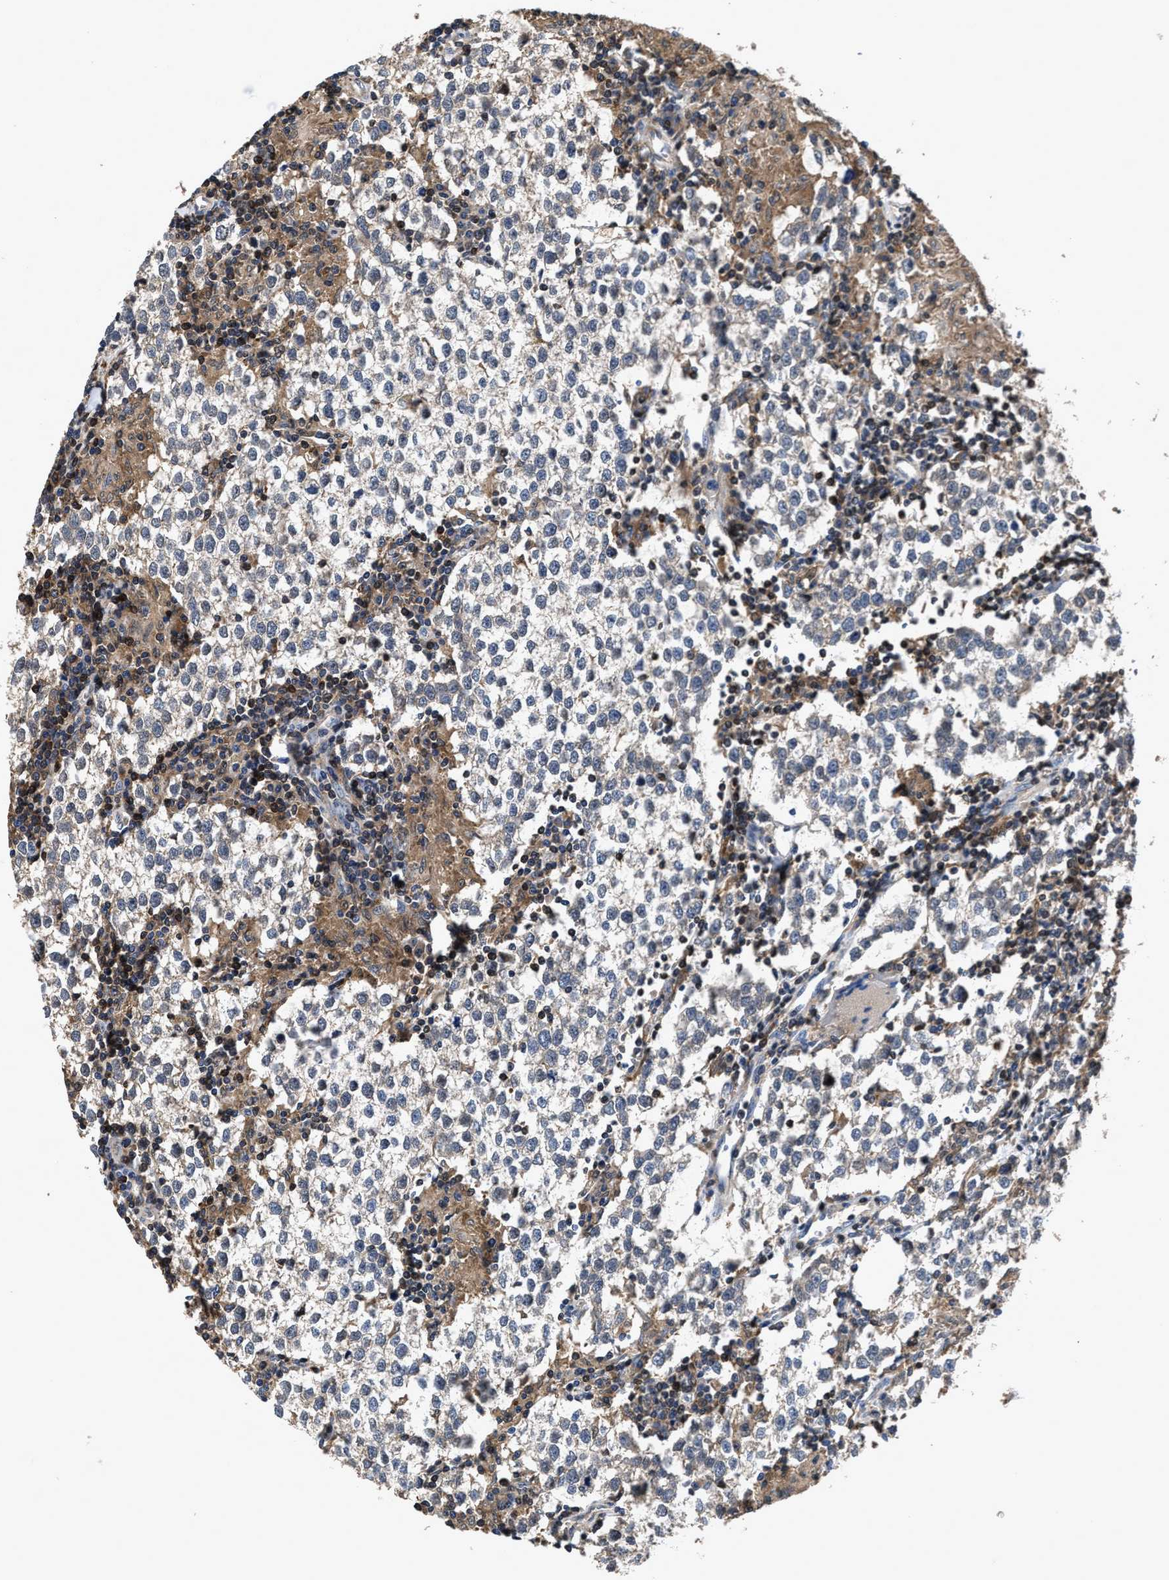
{"staining": {"intensity": "negative", "quantity": "none", "location": "none"}, "tissue": "testis cancer", "cell_type": "Tumor cells", "image_type": "cancer", "snomed": [{"axis": "morphology", "description": "Seminoma, NOS"}, {"axis": "morphology", "description": "Carcinoma, Embryonal, NOS"}, {"axis": "topography", "description": "Testis"}], "caption": "Tumor cells show no significant protein positivity in testis embryonal carcinoma.", "gene": "RGS10", "patient": {"sex": "male", "age": 36}}